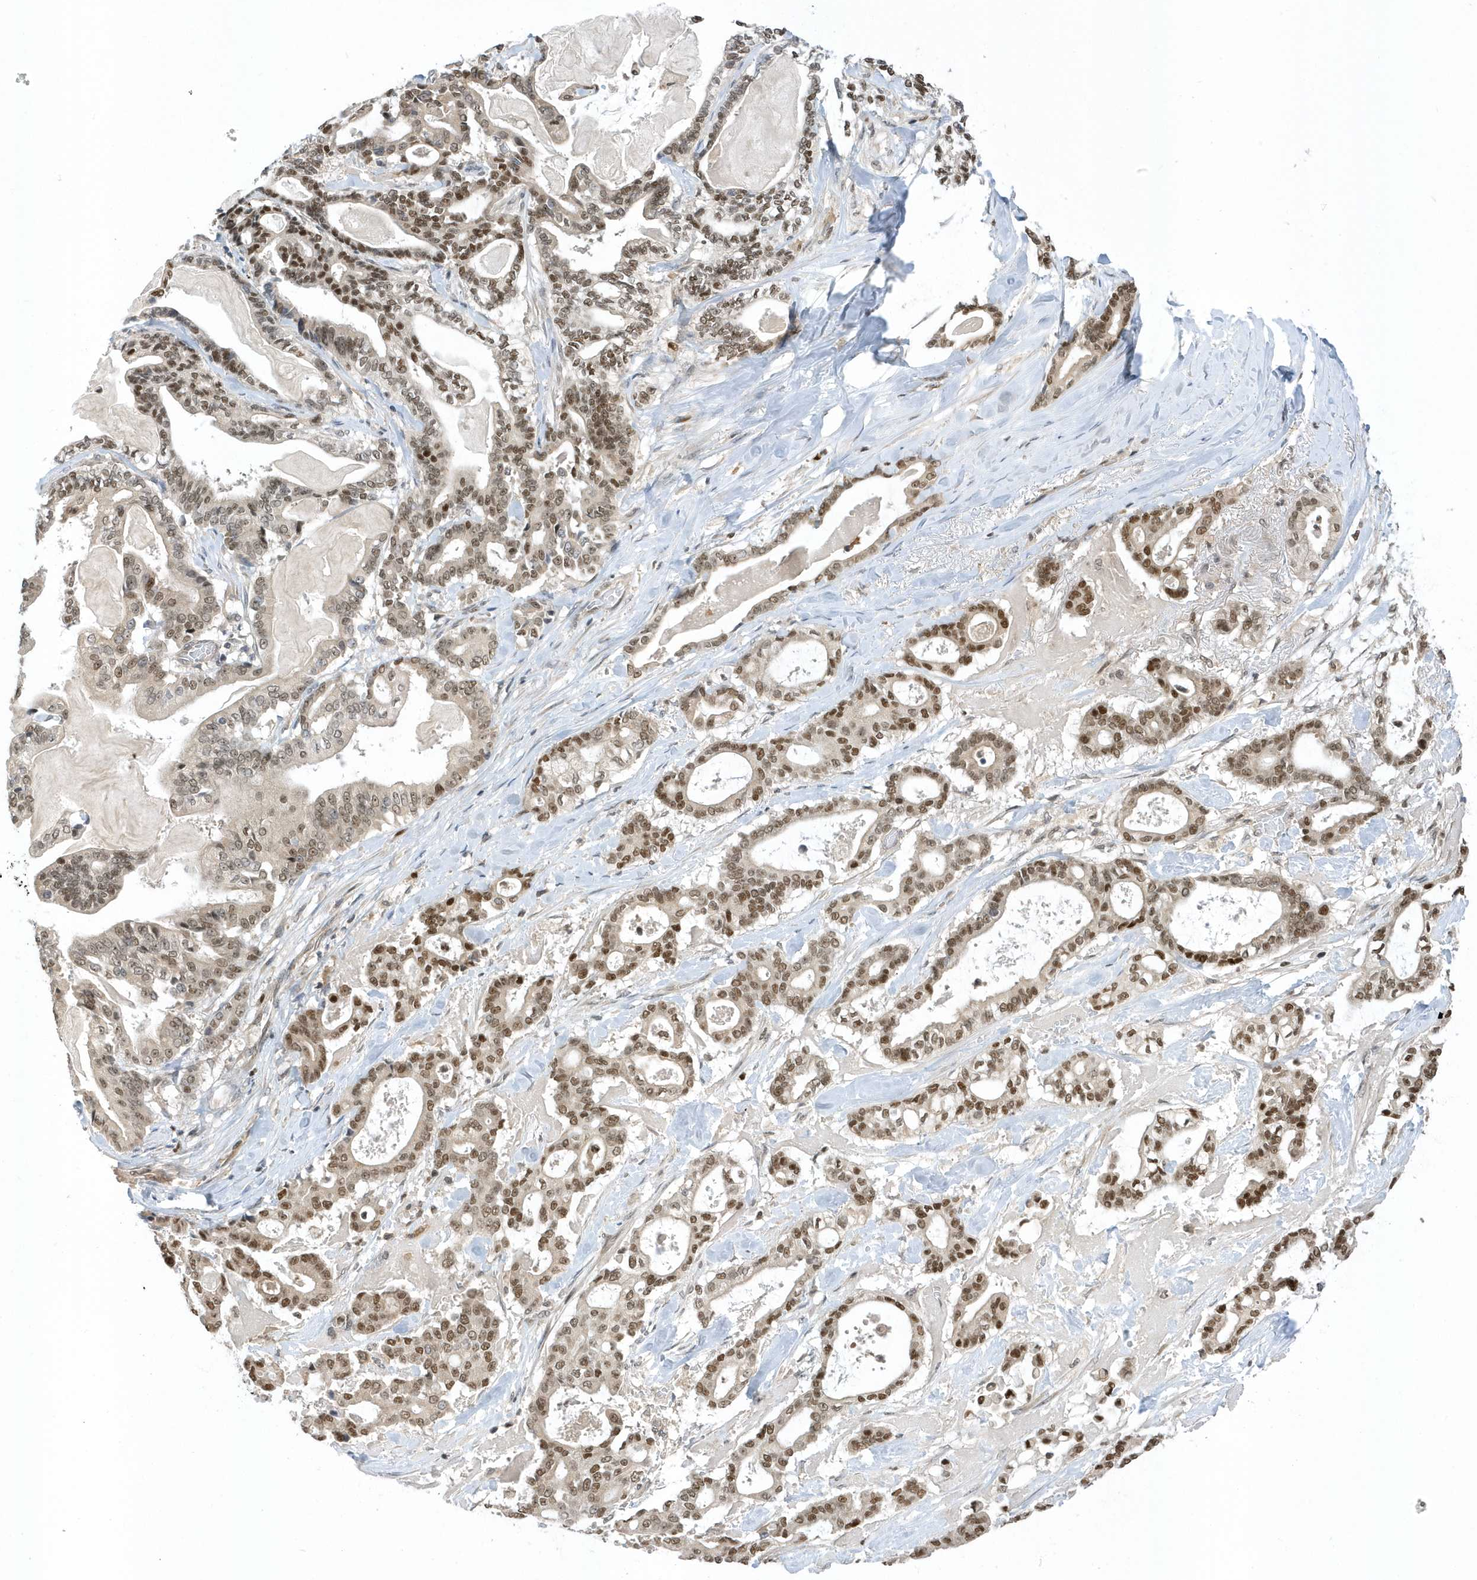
{"staining": {"intensity": "moderate", "quantity": ">75%", "location": "nuclear"}, "tissue": "pancreatic cancer", "cell_type": "Tumor cells", "image_type": "cancer", "snomed": [{"axis": "morphology", "description": "Adenocarcinoma, NOS"}, {"axis": "topography", "description": "Pancreas"}], "caption": "This is a histology image of immunohistochemistry (IHC) staining of pancreatic cancer (adenocarcinoma), which shows moderate expression in the nuclear of tumor cells.", "gene": "ZNF740", "patient": {"sex": "male", "age": 63}}